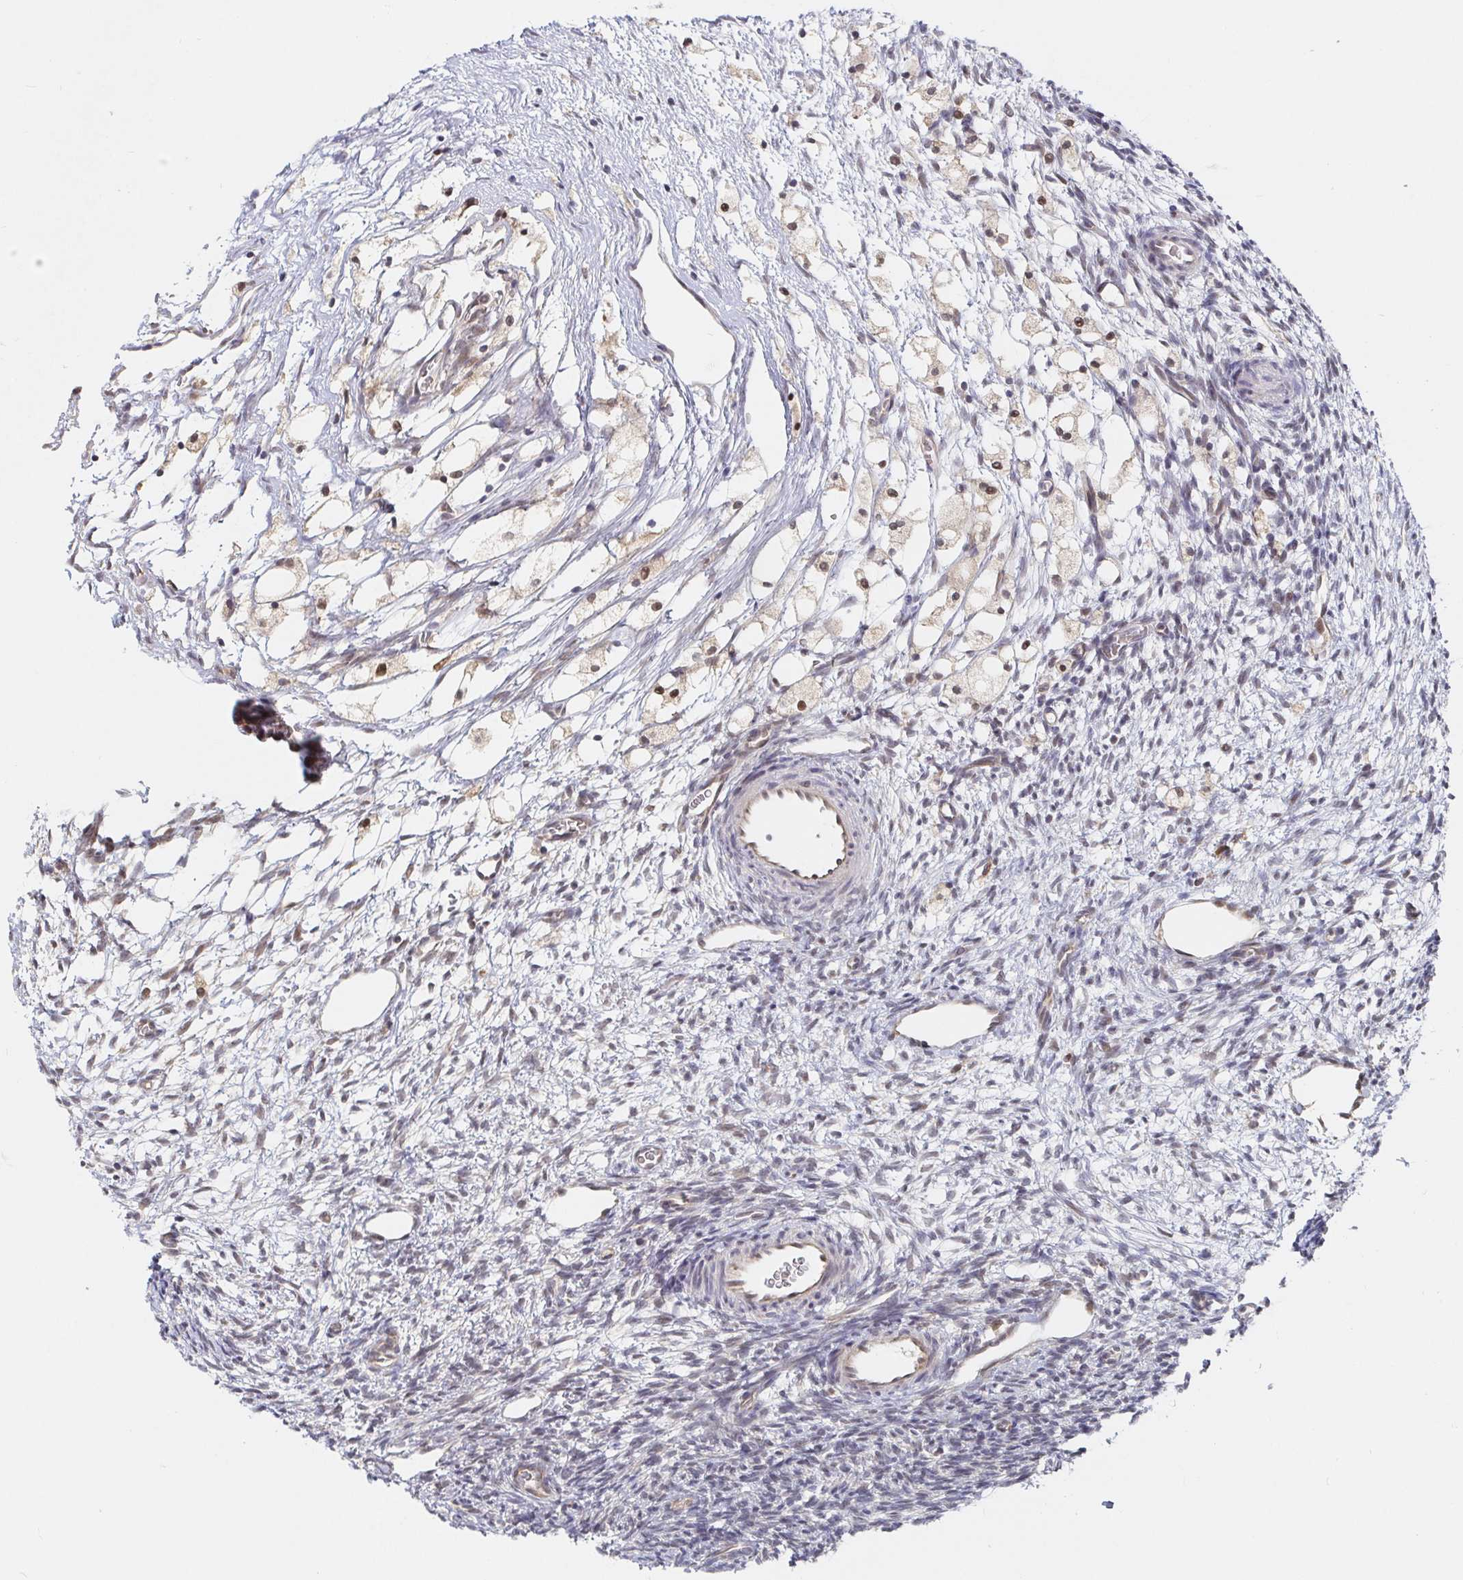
{"staining": {"intensity": "moderate", "quantity": ">75%", "location": "cytoplasmic/membranous"}, "tissue": "ovary", "cell_type": "Follicle cells", "image_type": "normal", "snomed": [{"axis": "morphology", "description": "Normal tissue, NOS"}, {"axis": "topography", "description": "Ovary"}], "caption": "Protein expression analysis of unremarkable human ovary reveals moderate cytoplasmic/membranous expression in approximately >75% of follicle cells. (Stains: DAB in brown, nuclei in blue, Microscopy: brightfield microscopy at high magnification).", "gene": "ALG1L2", "patient": {"sex": "female", "age": 34}}